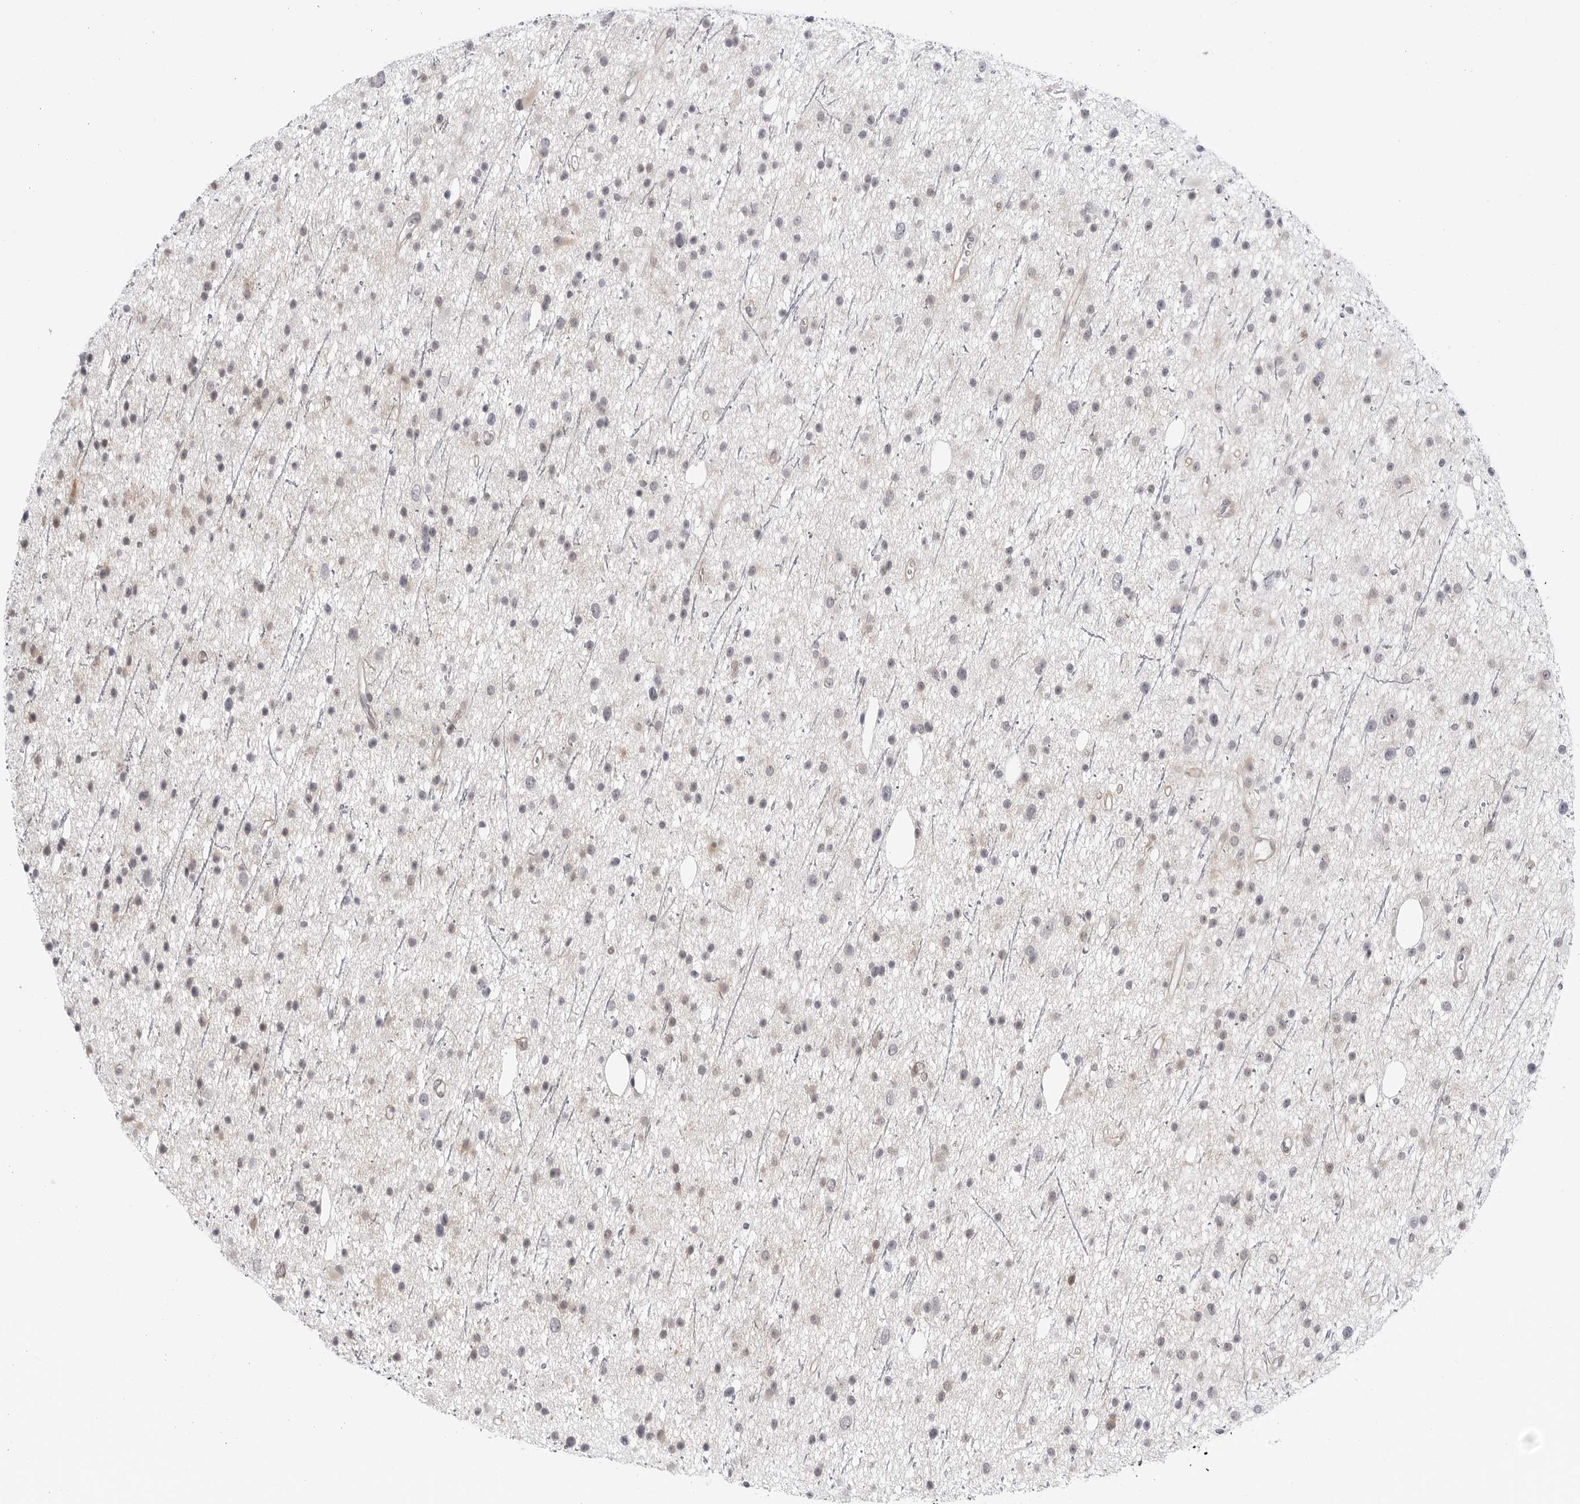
{"staining": {"intensity": "negative", "quantity": "none", "location": "none"}, "tissue": "glioma", "cell_type": "Tumor cells", "image_type": "cancer", "snomed": [{"axis": "morphology", "description": "Glioma, malignant, Low grade"}, {"axis": "topography", "description": "Cerebral cortex"}], "caption": "High magnification brightfield microscopy of glioma stained with DAB (3,3'-diaminobenzidine) (brown) and counterstained with hematoxylin (blue): tumor cells show no significant positivity.", "gene": "FAM135B", "patient": {"sex": "female", "age": 39}}